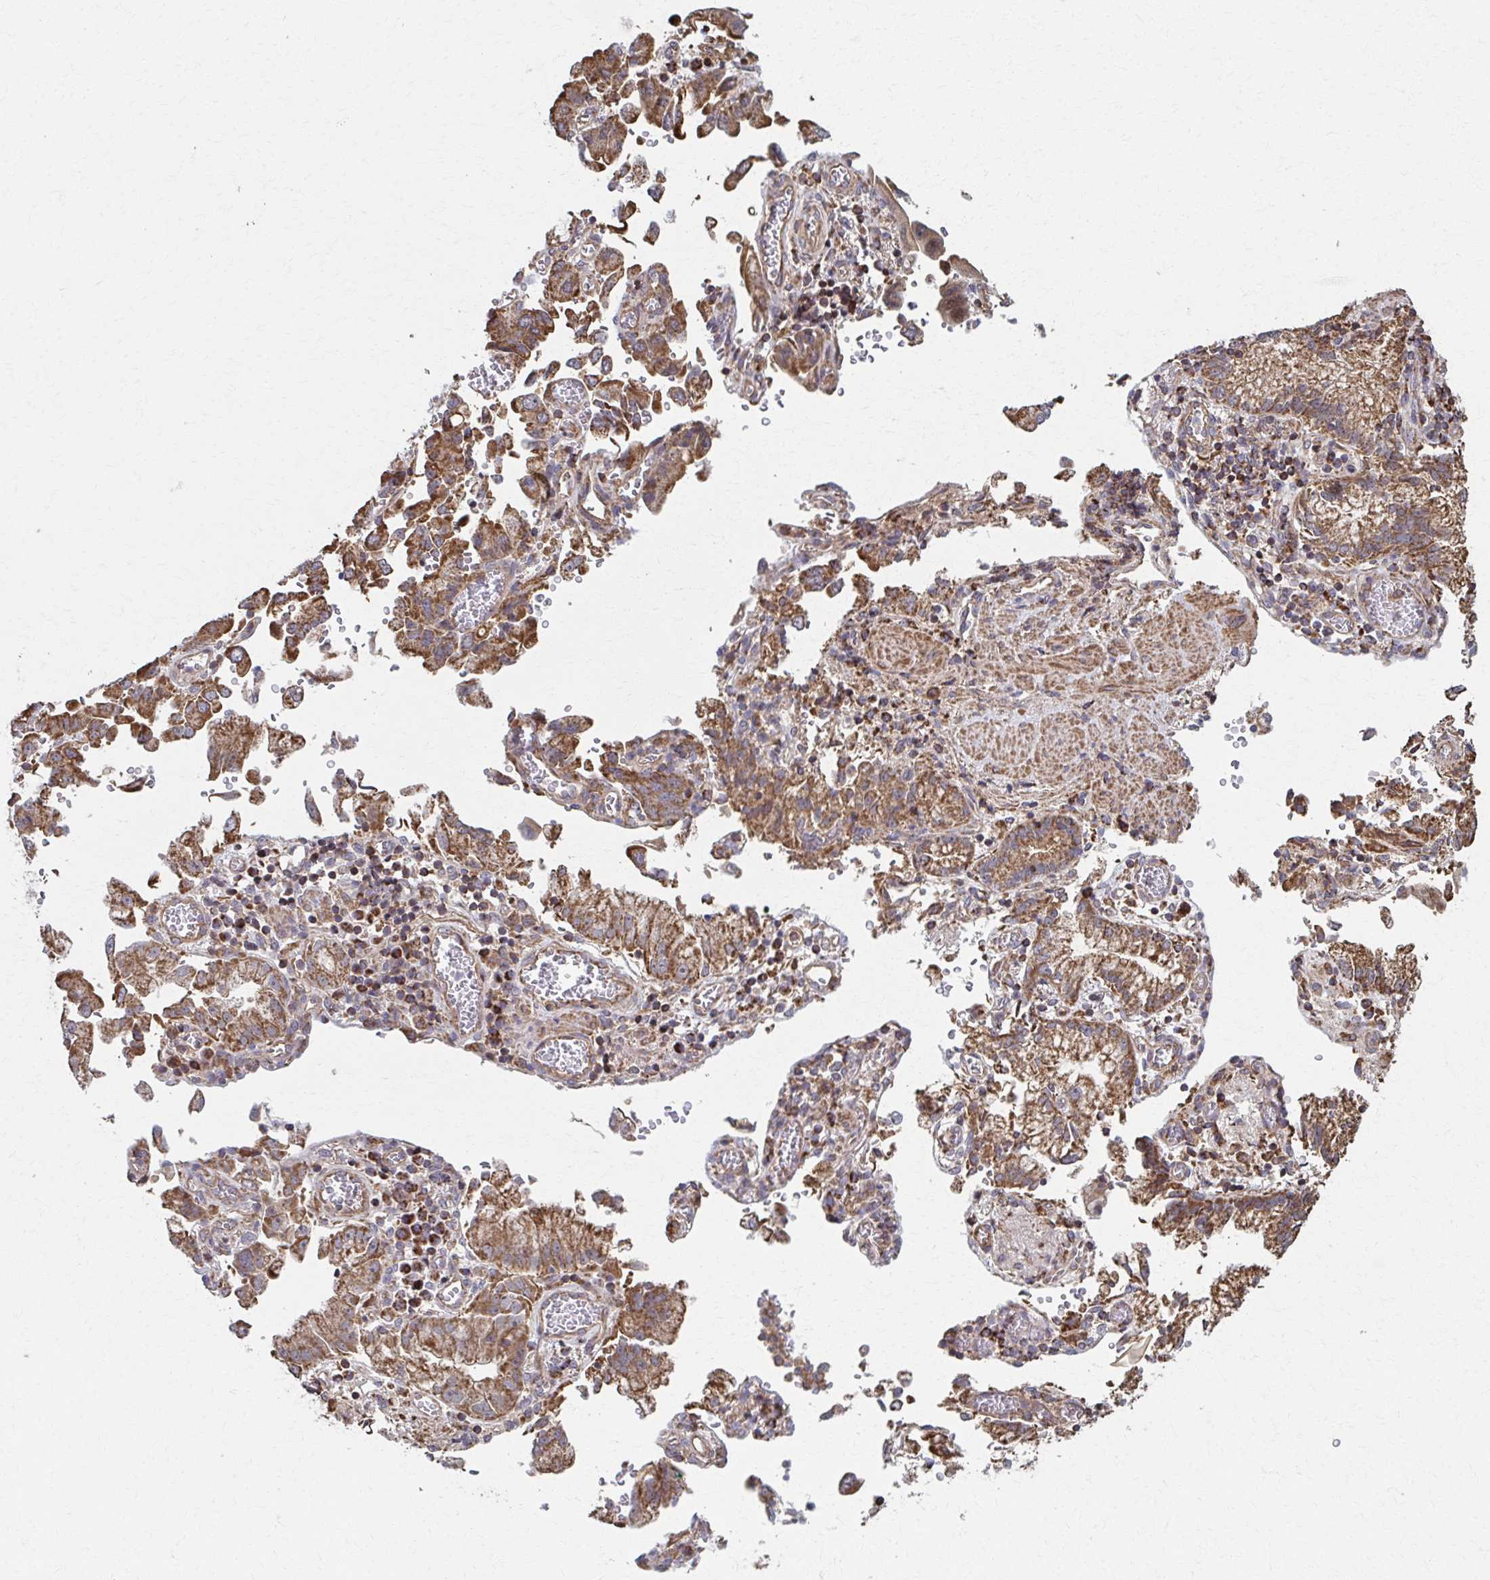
{"staining": {"intensity": "moderate", "quantity": ">75%", "location": "cytoplasmic/membranous"}, "tissue": "stomach cancer", "cell_type": "Tumor cells", "image_type": "cancer", "snomed": [{"axis": "morphology", "description": "Adenocarcinoma, NOS"}, {"axis": "topography", "description": "Stomach"}], "caption": "Immunohistochemical staining of stomach adenocarcinoma reveals medium levels of moderate cytoplasmic/membranous protein expression in about >75% of tumor cells. (Stains: DAB in brown, nuclei in blue, Microscopy: brightfield microscopy at high magnification).", "gene": "KLHL34", "patient": {"sex": "male", "age": 62}}